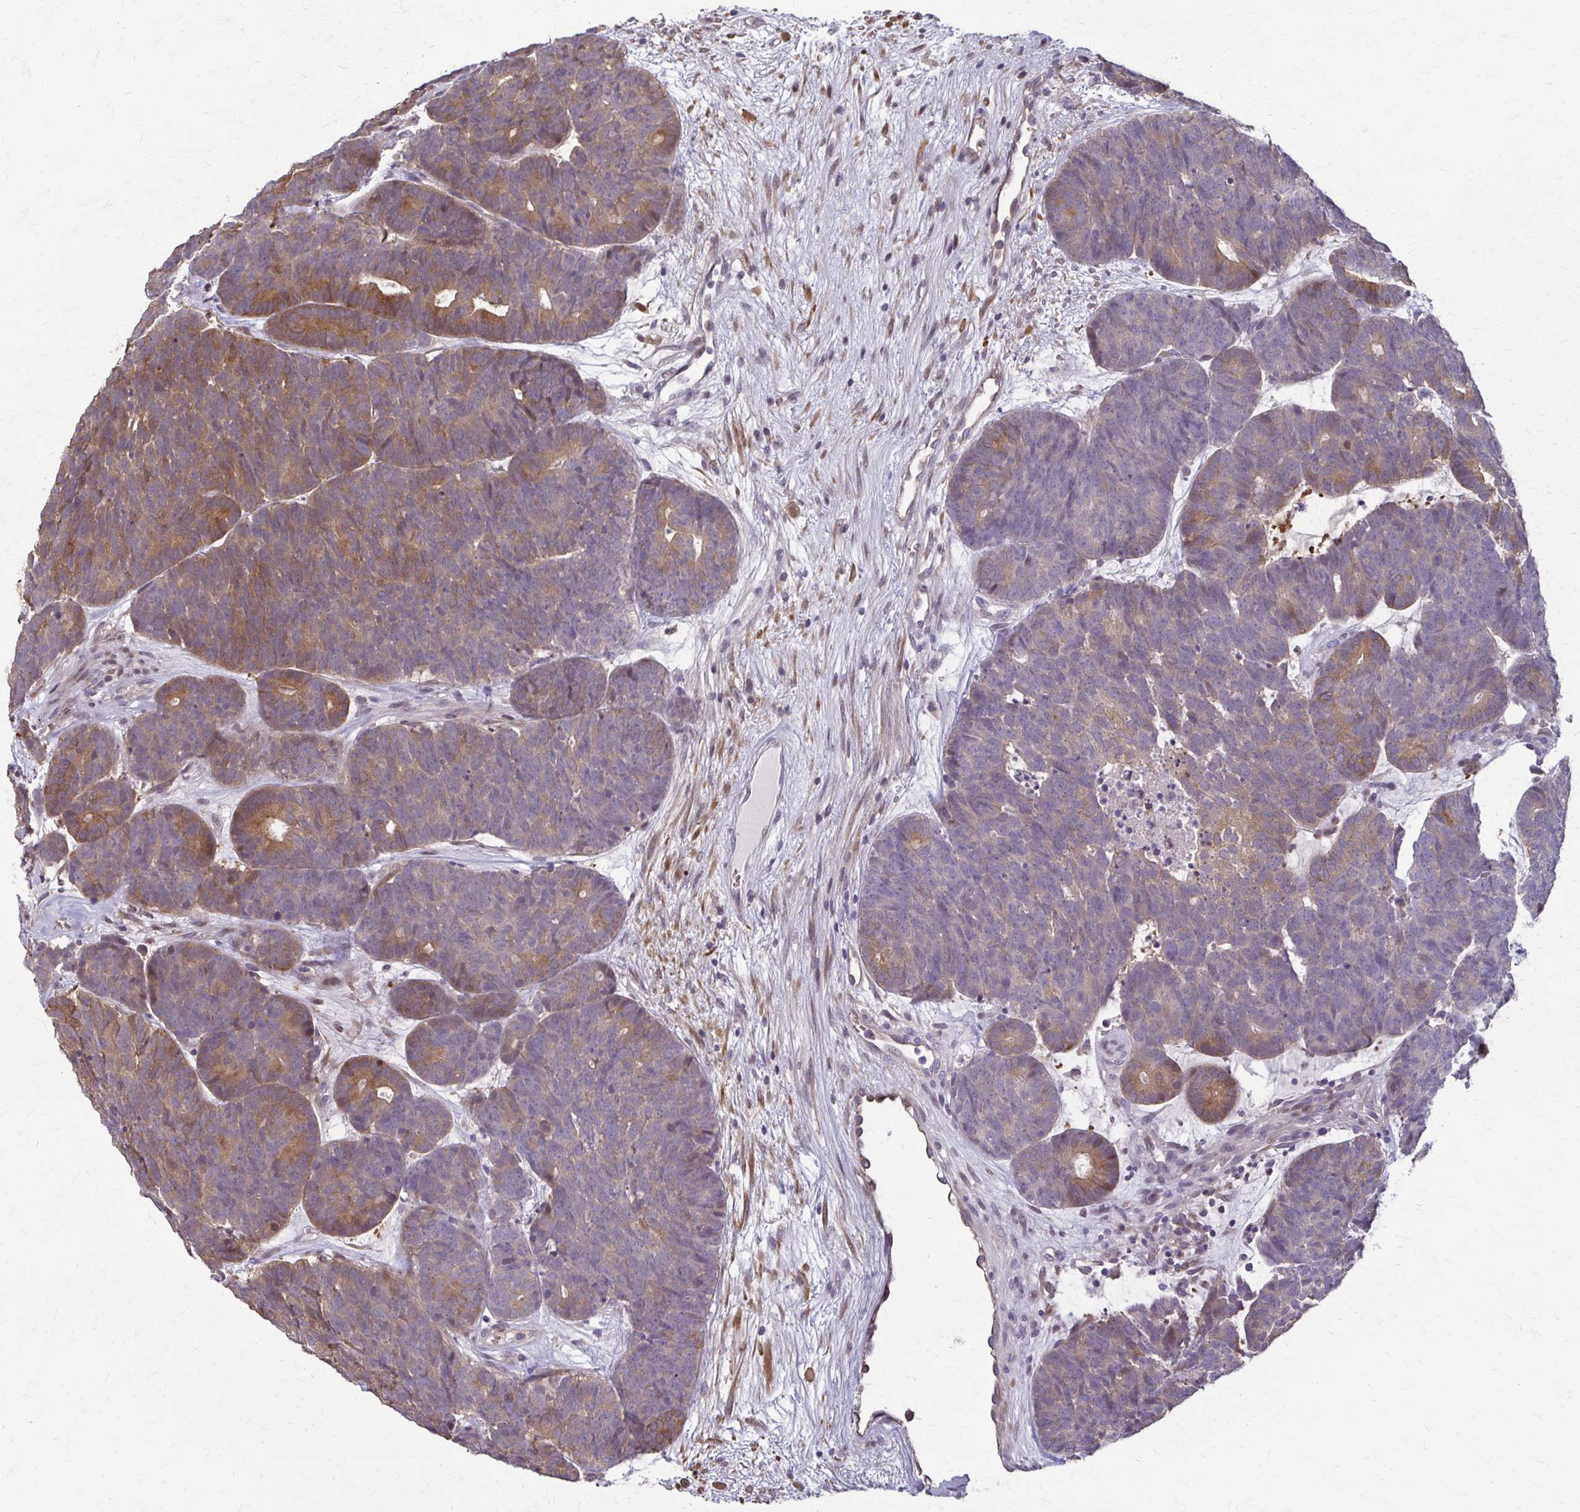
{"staining": {"intensity": "moderate", "quantity": "<25%", "location": "cytoplasmic/membranous"}, "tissue": "head and neck cancer", "cell_type": "Tumor cells", "image_type": "cancer", "snomed": [{"axis": "morphology", "description": "Adenocarcinoma, NOS"}, {"axis": "topography", "description": "Head-Neck"}], "caption": "Immunohistochemistry of human adenocarcinoma (head and neck) reveals low levels of moderate cytoplasmic/membranous expression in about <25% of tumor cells. Using DAB (3,3'-diaminobenzidine) (brown) and hematoxylin (blue) stains, captured at high magnification using brightfield microscopy.", "gene": "ZNF34", "patient": {"sex": "female", "age": 81}}